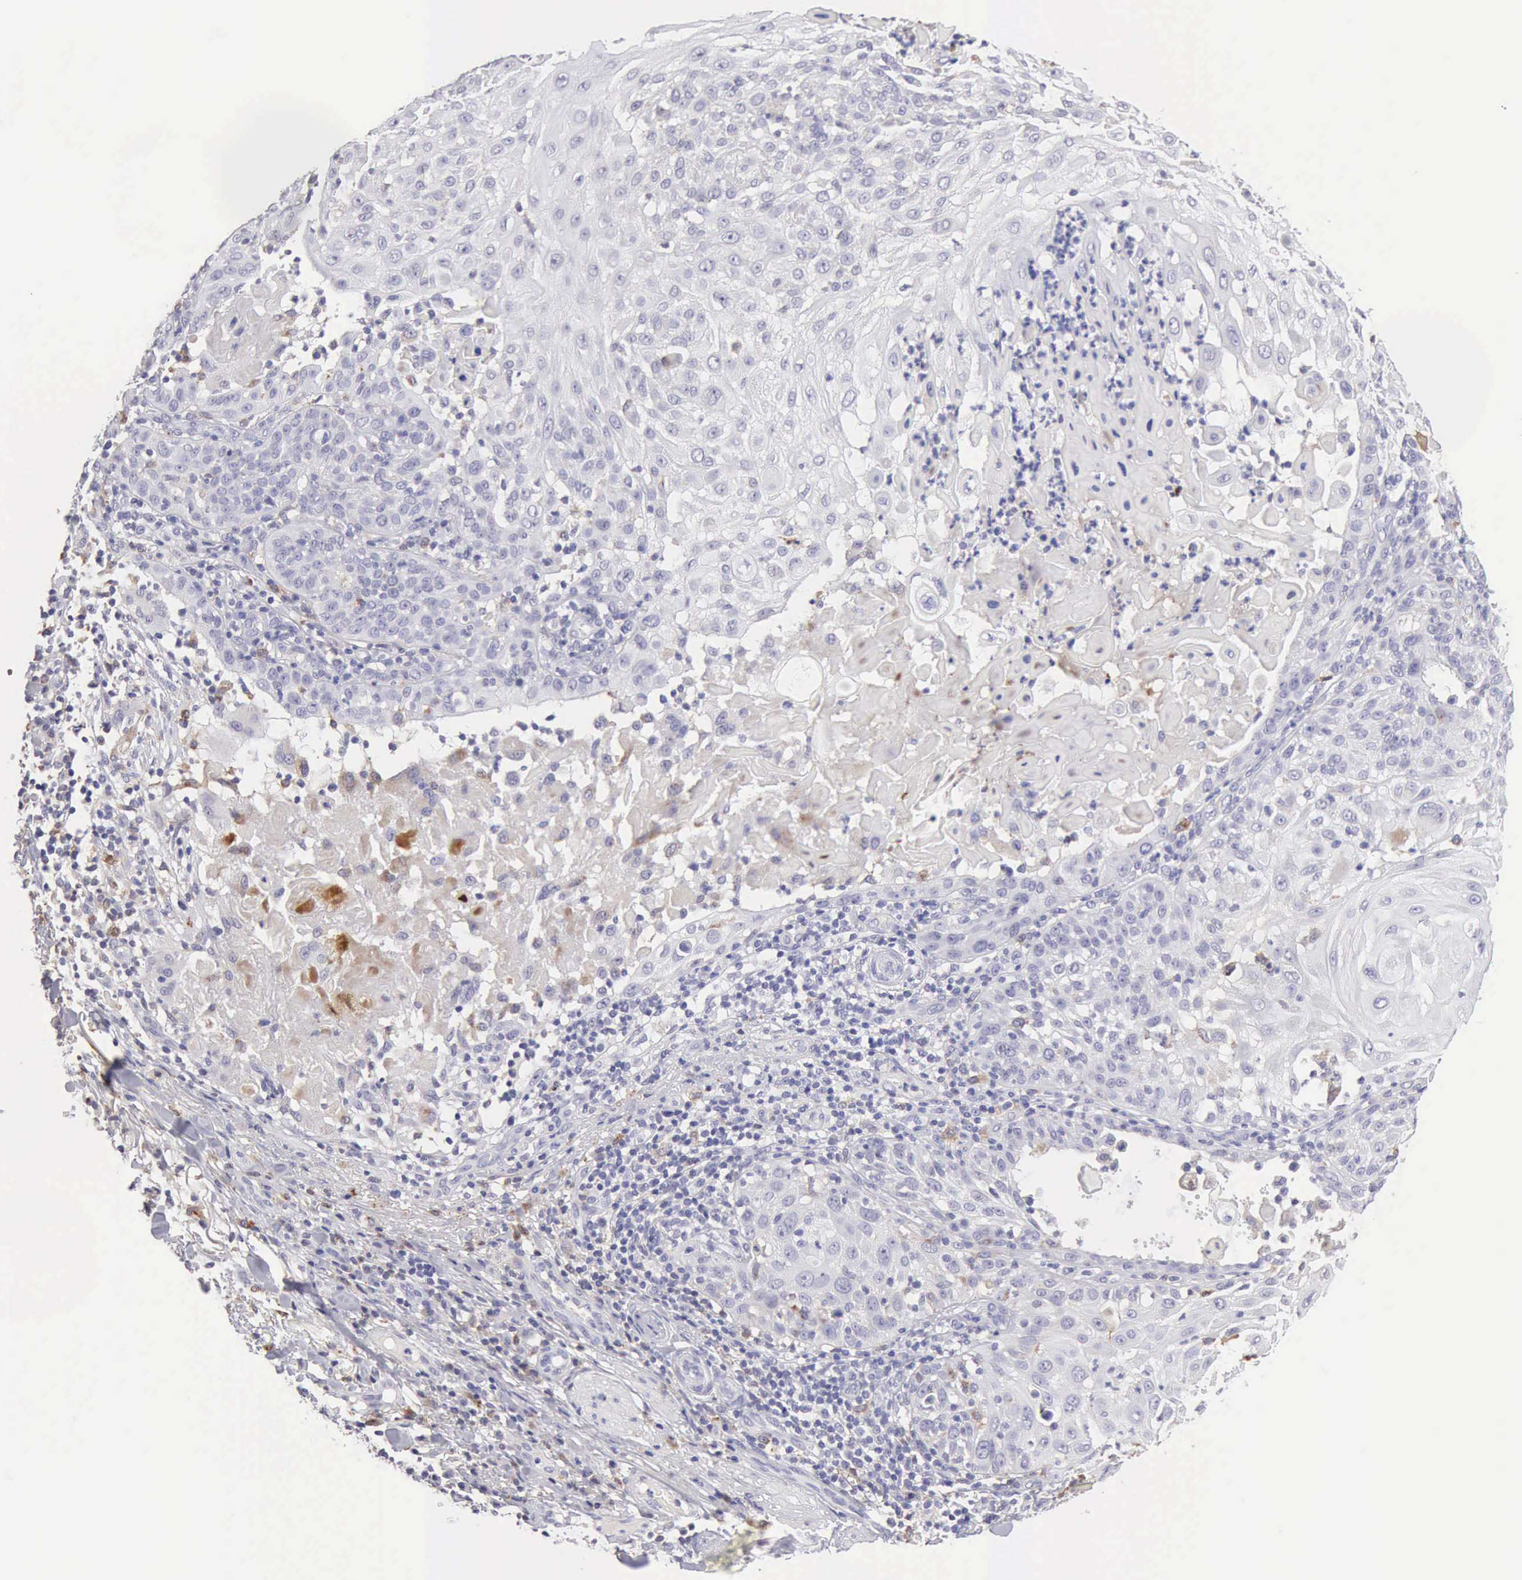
{"staining": {"intensity": "negative", "quantity": "none", "location": "none"}, "tissue": "skin cancer", "cell_type": "Tumor cells", "image_type": "cancer", "snomed": [{"axis": "morphology", "description": "Squamous cell carcinoma, NOS"}, {"axis": "topography", "description": "Skin"}], "caption": "An immunohistochemistry micrograph of skin cancer (squamous cell carcinoma) is shown. There is no staining in tumor cells of skin cancer (squamous cell carcinoma).", "gene": "RNASE1", "patient": {"sex": "female", "age": 89}}